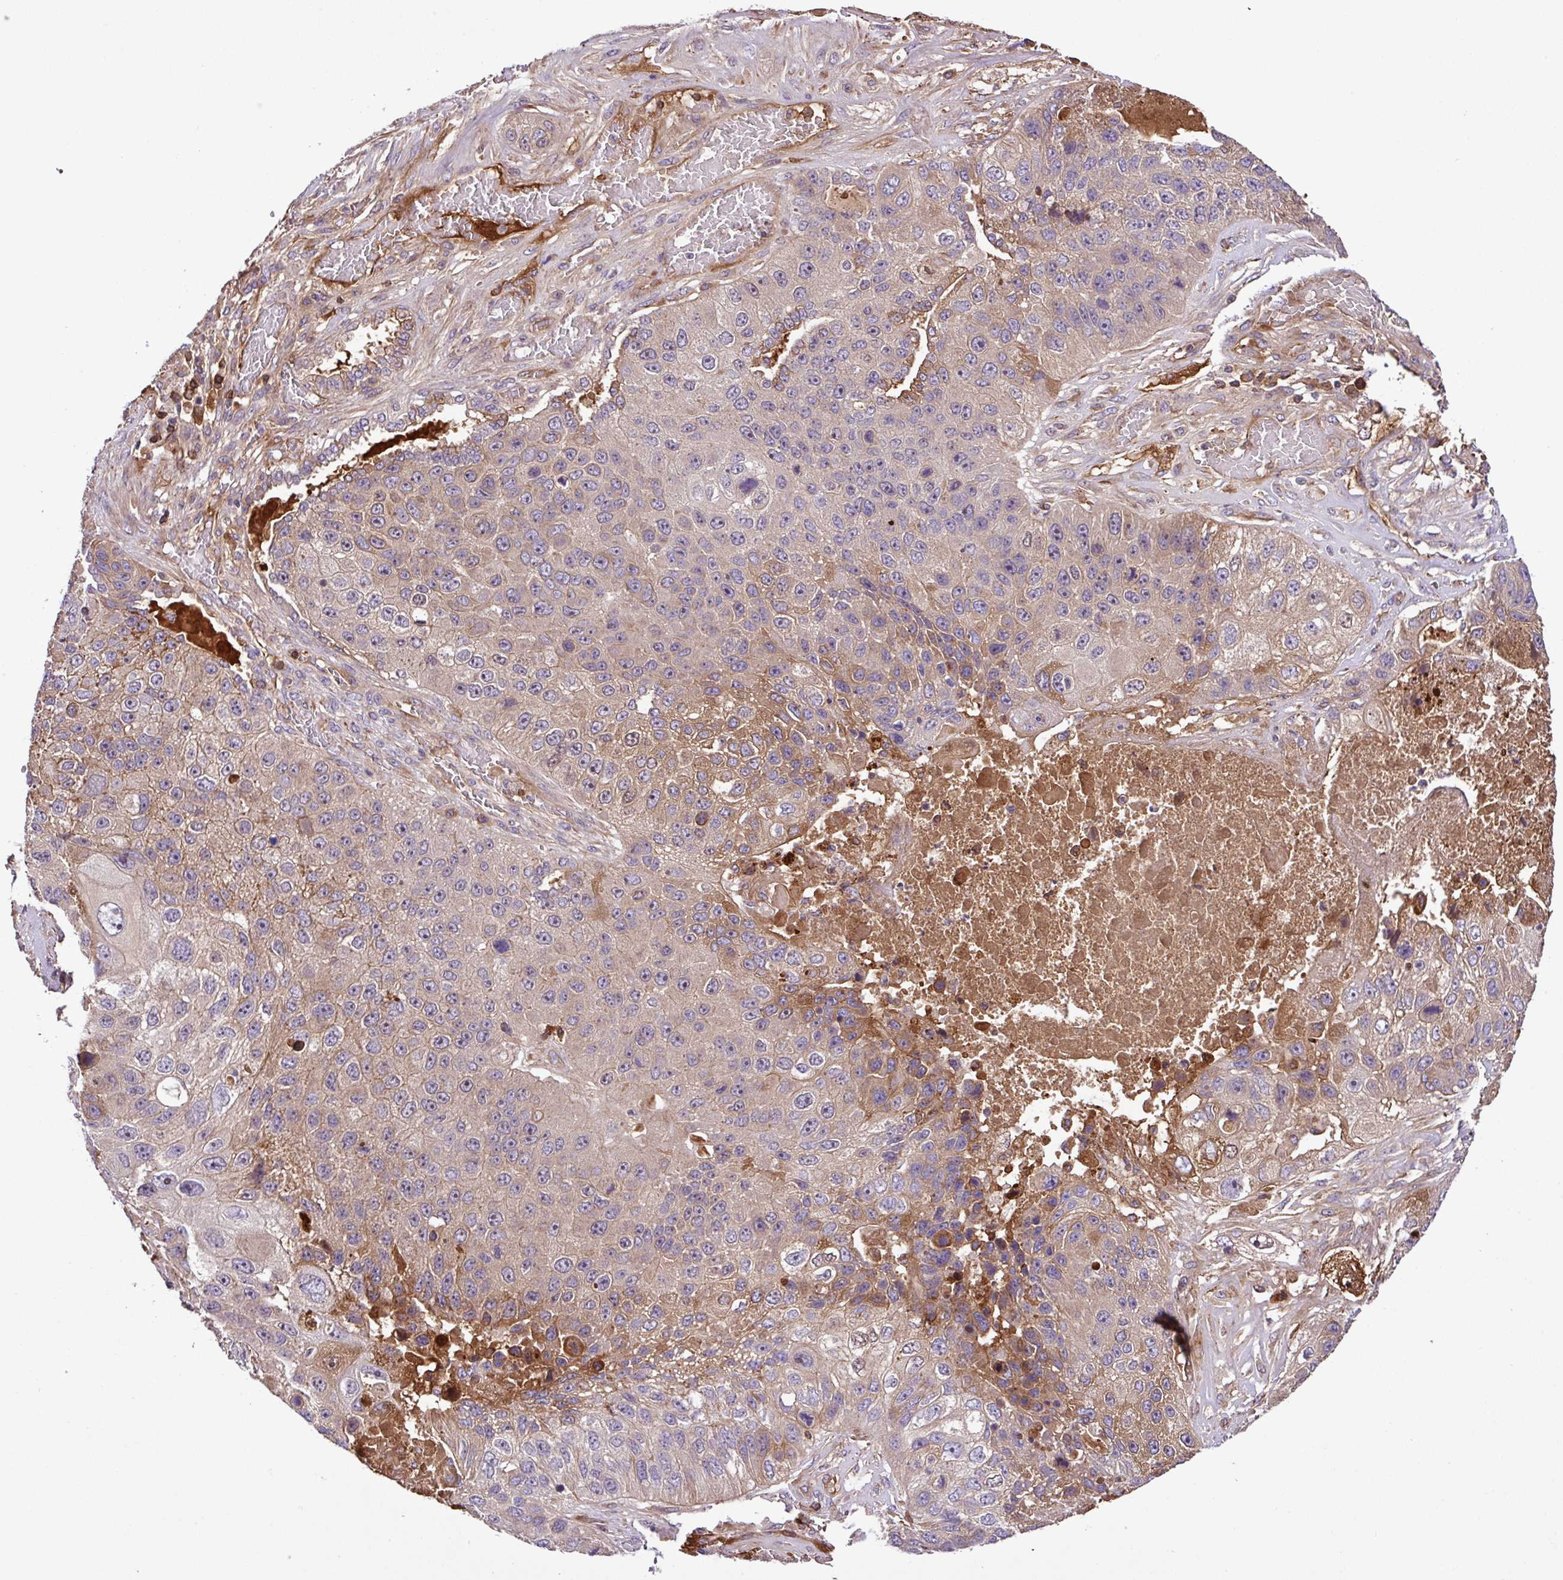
{"staining": {"intensity": "strong", "quantity": "<25%", "location": "cytoplasmic/membranous"}, "tissue": "lung cancer", "cell_type": "Tumor cells", "image_type": "cancer", "snomed": [{"axis": "morphology", "description": "Squamous cell carcinoma, NOS"}, {"axis": "topography", "description": "Lung"}], "caption": "Immunohistochemistry of human lung squamous cell carcinoma exhibits medium levels of strong cytoplasmic/membranous staining in approximately <25% of tumor cells. The staining was performed using DAB (3,3'-diaminobenzidine), with brown indicating positive protein expression. Nuclei are stained blue with hematoxylin.", "gene": "ZNF266", "patient": {"sex": "male", "age": 61}}